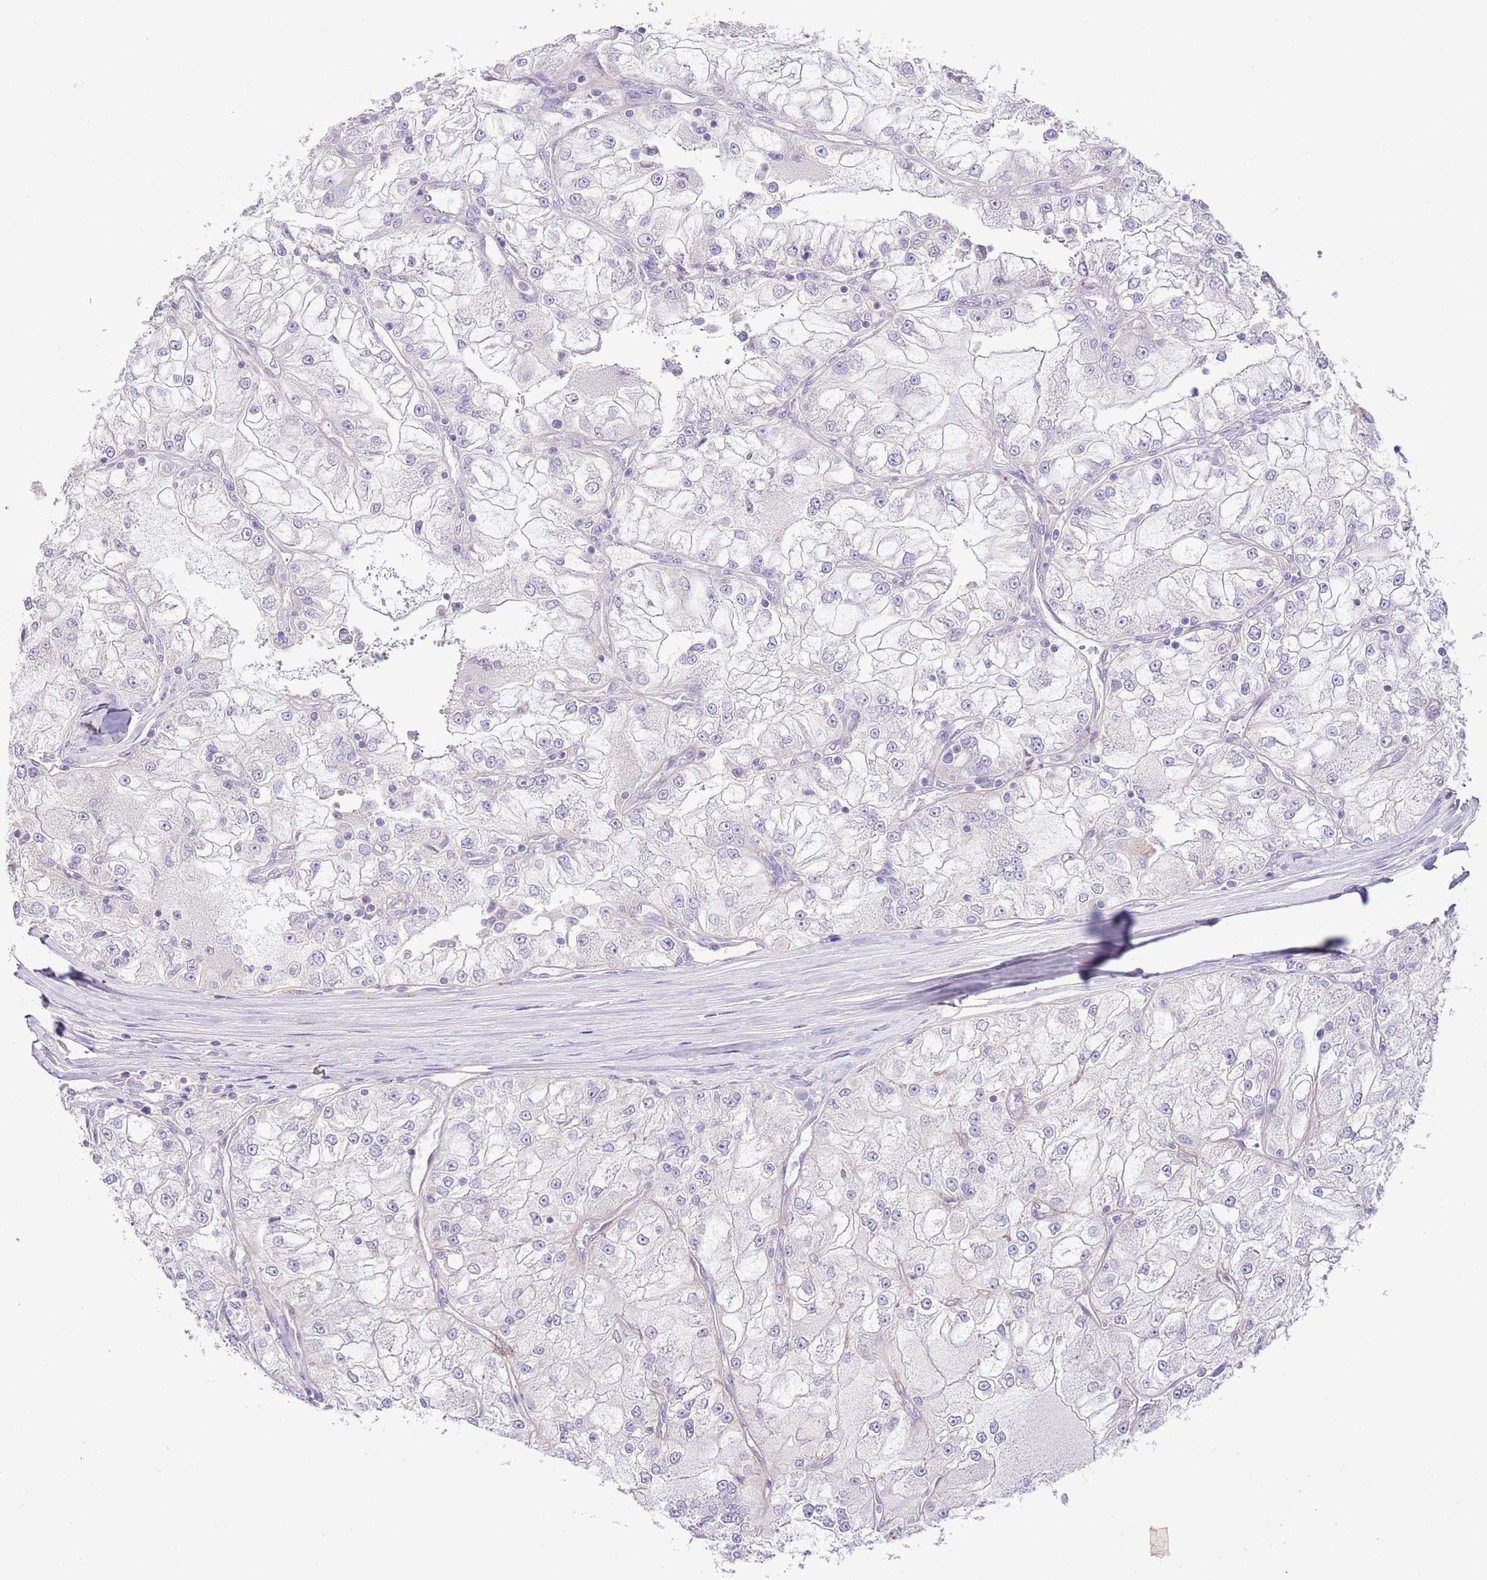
{"staining": {"intensity": "negative", "quantity": "none", "location": "none"}, "tissue": "renal cancer", "cell_type": "Tumor cells", "image_type": "cancer", "snomed": [{"axis": "morphology", "description": "Adenocarcinoma, NOS"}, {"axis": "topography", "description": "Kidney"}], "caption": "Micrograph shows no significant protein staining in tumor cells of renal cancer.", "gene": "ABHD17A", "patient": {"sex": "female", "age": 72}}